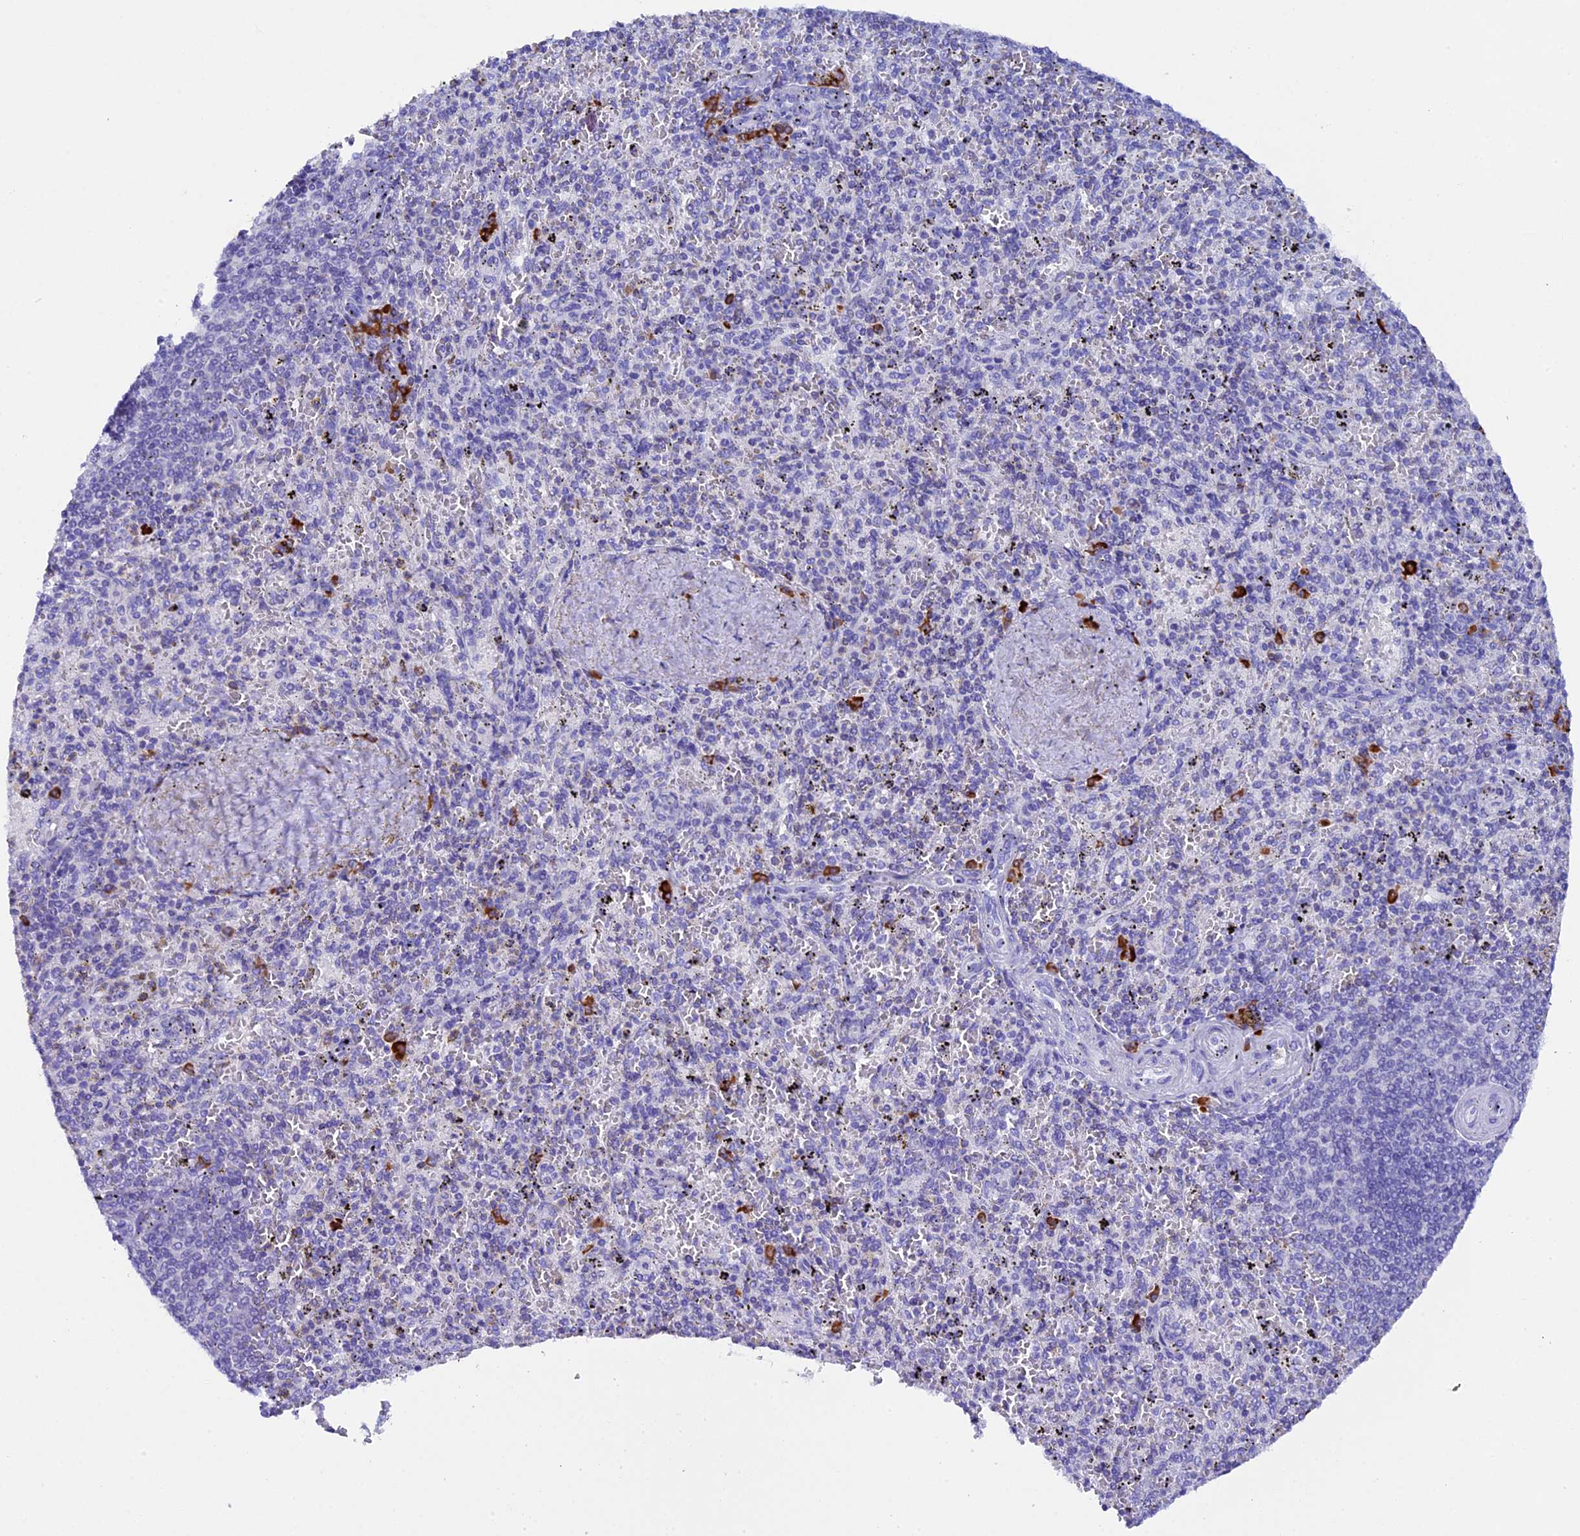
{"staining": {"intensity": "strong", "quantity": "<25%", "location": "cytoplasmic/membranous"}, "tissue": "spleen", "cell_type": "Cells in red pulp", "image_type": "normal", "snomed": [{"axis": "morphology", "description": "Normal tissue, NOS"}, {"axis": "topography", "description": "Spleen"}], "caption": "An IHC photomicrograph of normal tissue is shown. Protein staining in brown shows strong cytoplasmic/membranous positivity in spleen within cells in red pulp.", "gene": "FKBP11", "patient": {"sex": "male", "age": 82}}